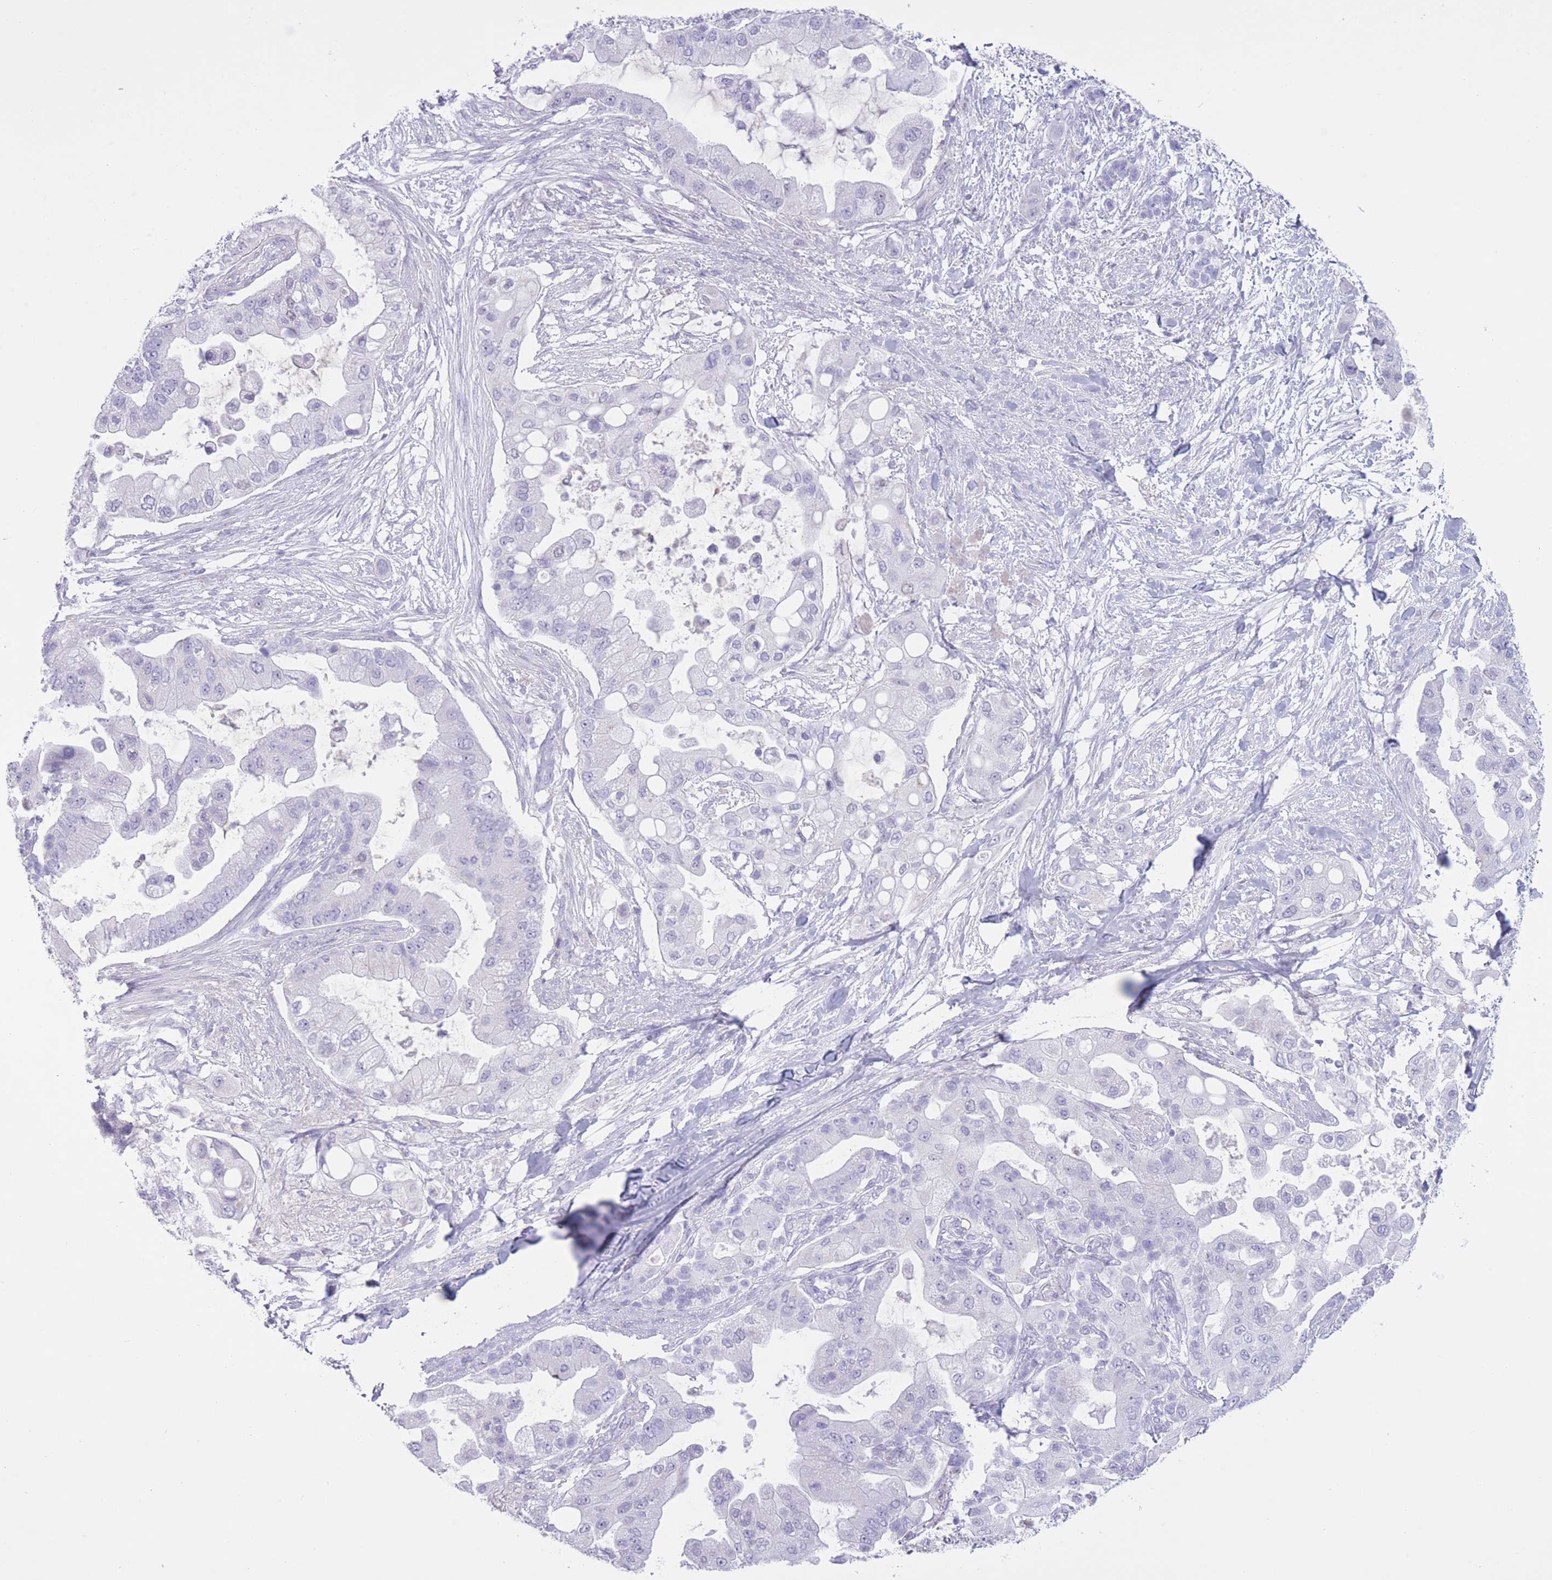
{"staining": {"intensity": "negative", "quantity": "none", "location": "none"}, "tissue": "pancreatic cancer", "cell_type": "Tumor cells", "image_type": "cancer", "snomed": [{"axis": "morphology", "description": "Adenocarcinoma, NOS"}, {"axis": "topography", "description": "Pancreas"}], "caption": "Immunohistochemistry (IHC) of pancreatic adenocarcinoma reveals no positivity in tumor cells.", "gene": "AP3S2", "patient": {"sex": "male", "age": 57}}